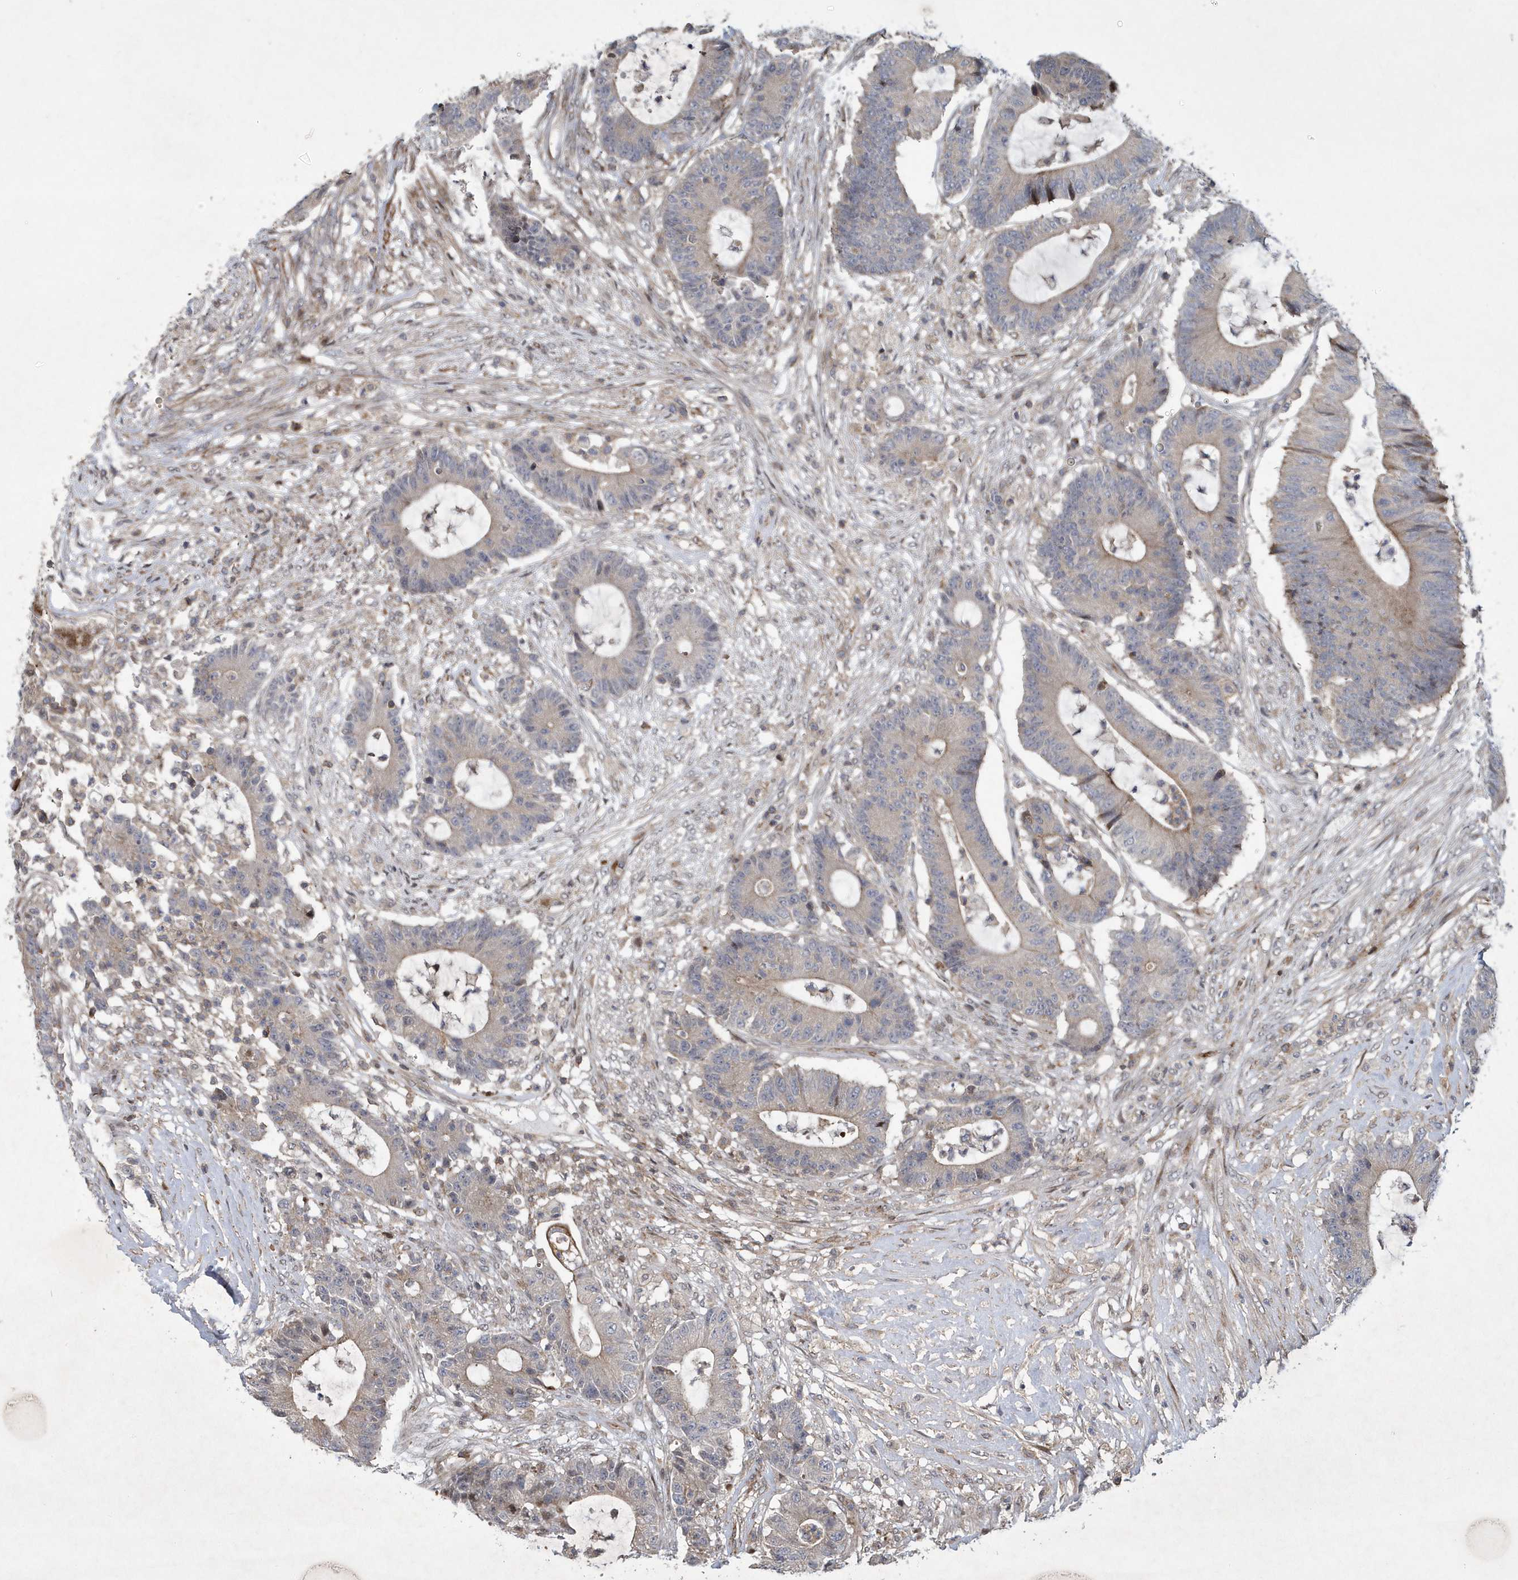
{"staining": {"intensity": "weak", "quantity": "<25%", "location": "cytoplasmic/membranous"}, "tissue": "colorectal cancer", "cell_type": "Tumor cells", "image_type": "cancer", "snomed": [{"axis": "morphology", "description": "Adenocarcinoma, NOS"}, {"axis": "topography", "description": "Colon"}], "caption": "High power microscopy histopathology image of an IHC histopathology image of colorectal cancer, revealing no significant staining in tumor cells.", "gene": "N4BP2", "patient": {"sex": "female", "age": 84}}